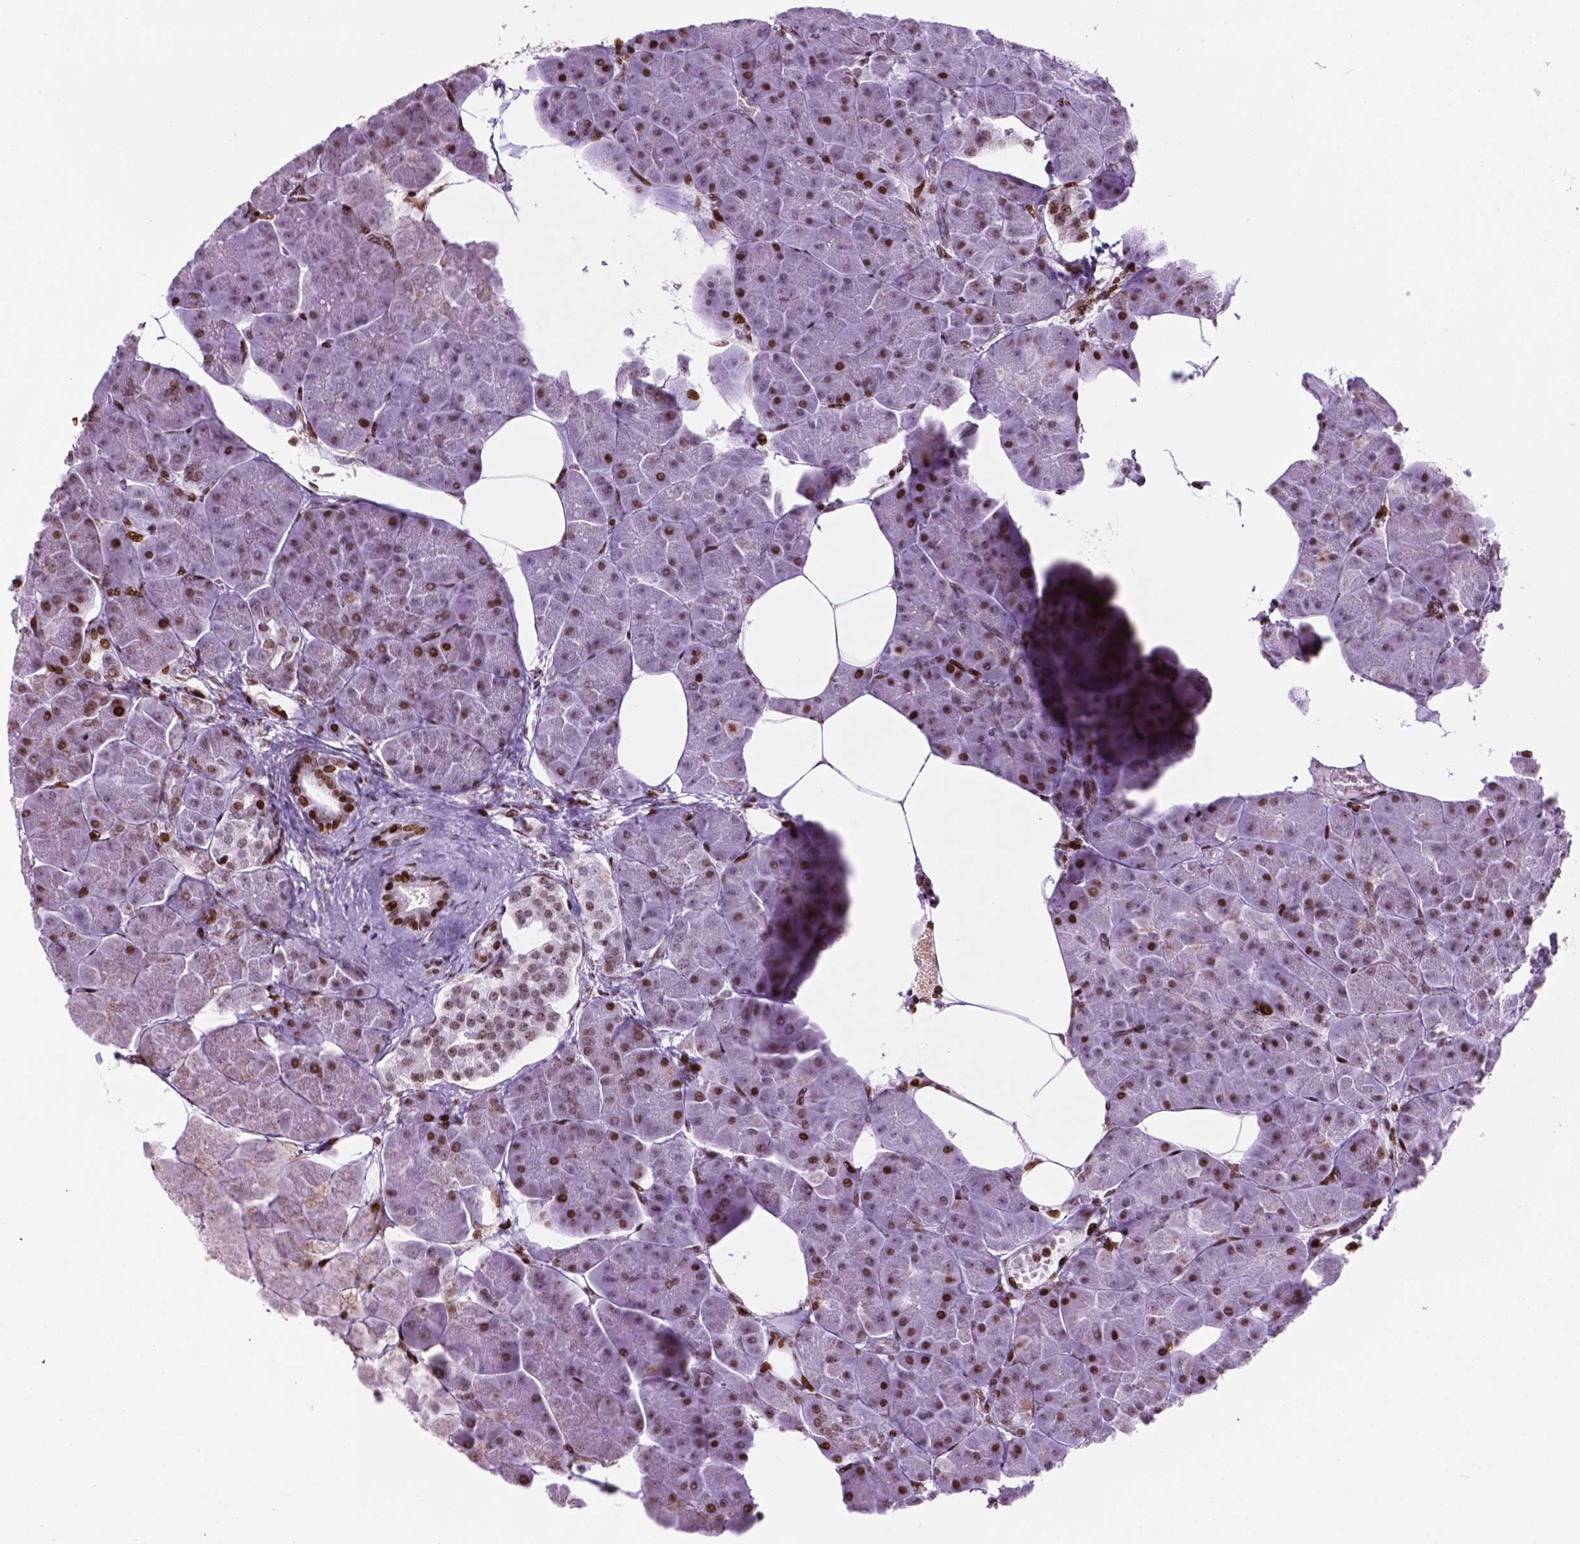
{"staining": {"intensity": "strong", "quantity": ">75%", "location": "nuclear"}, "tissue": "pancreas", "cell_type": "Exocrine glandular cells", "image_type": "normal", "snomed": [{"axis": "morphology", "description": "Normal tissue, NOS"}, {"axis": "topography", "description": "Adipose tissue"}, {"axis": "topography", "description": "Pancreas"}, {"axis": "topography", "description": "Peripheral nerve tissue"}], "caption": "Immunohistochemistry image of benign pancreas stained for a protein (brown), which demonstrates high levels of strong nuclear staining in about >75% of exocrine glandular cells.", "gene": "TMEM250", "patient": {"sex": "female", "age": 58}}